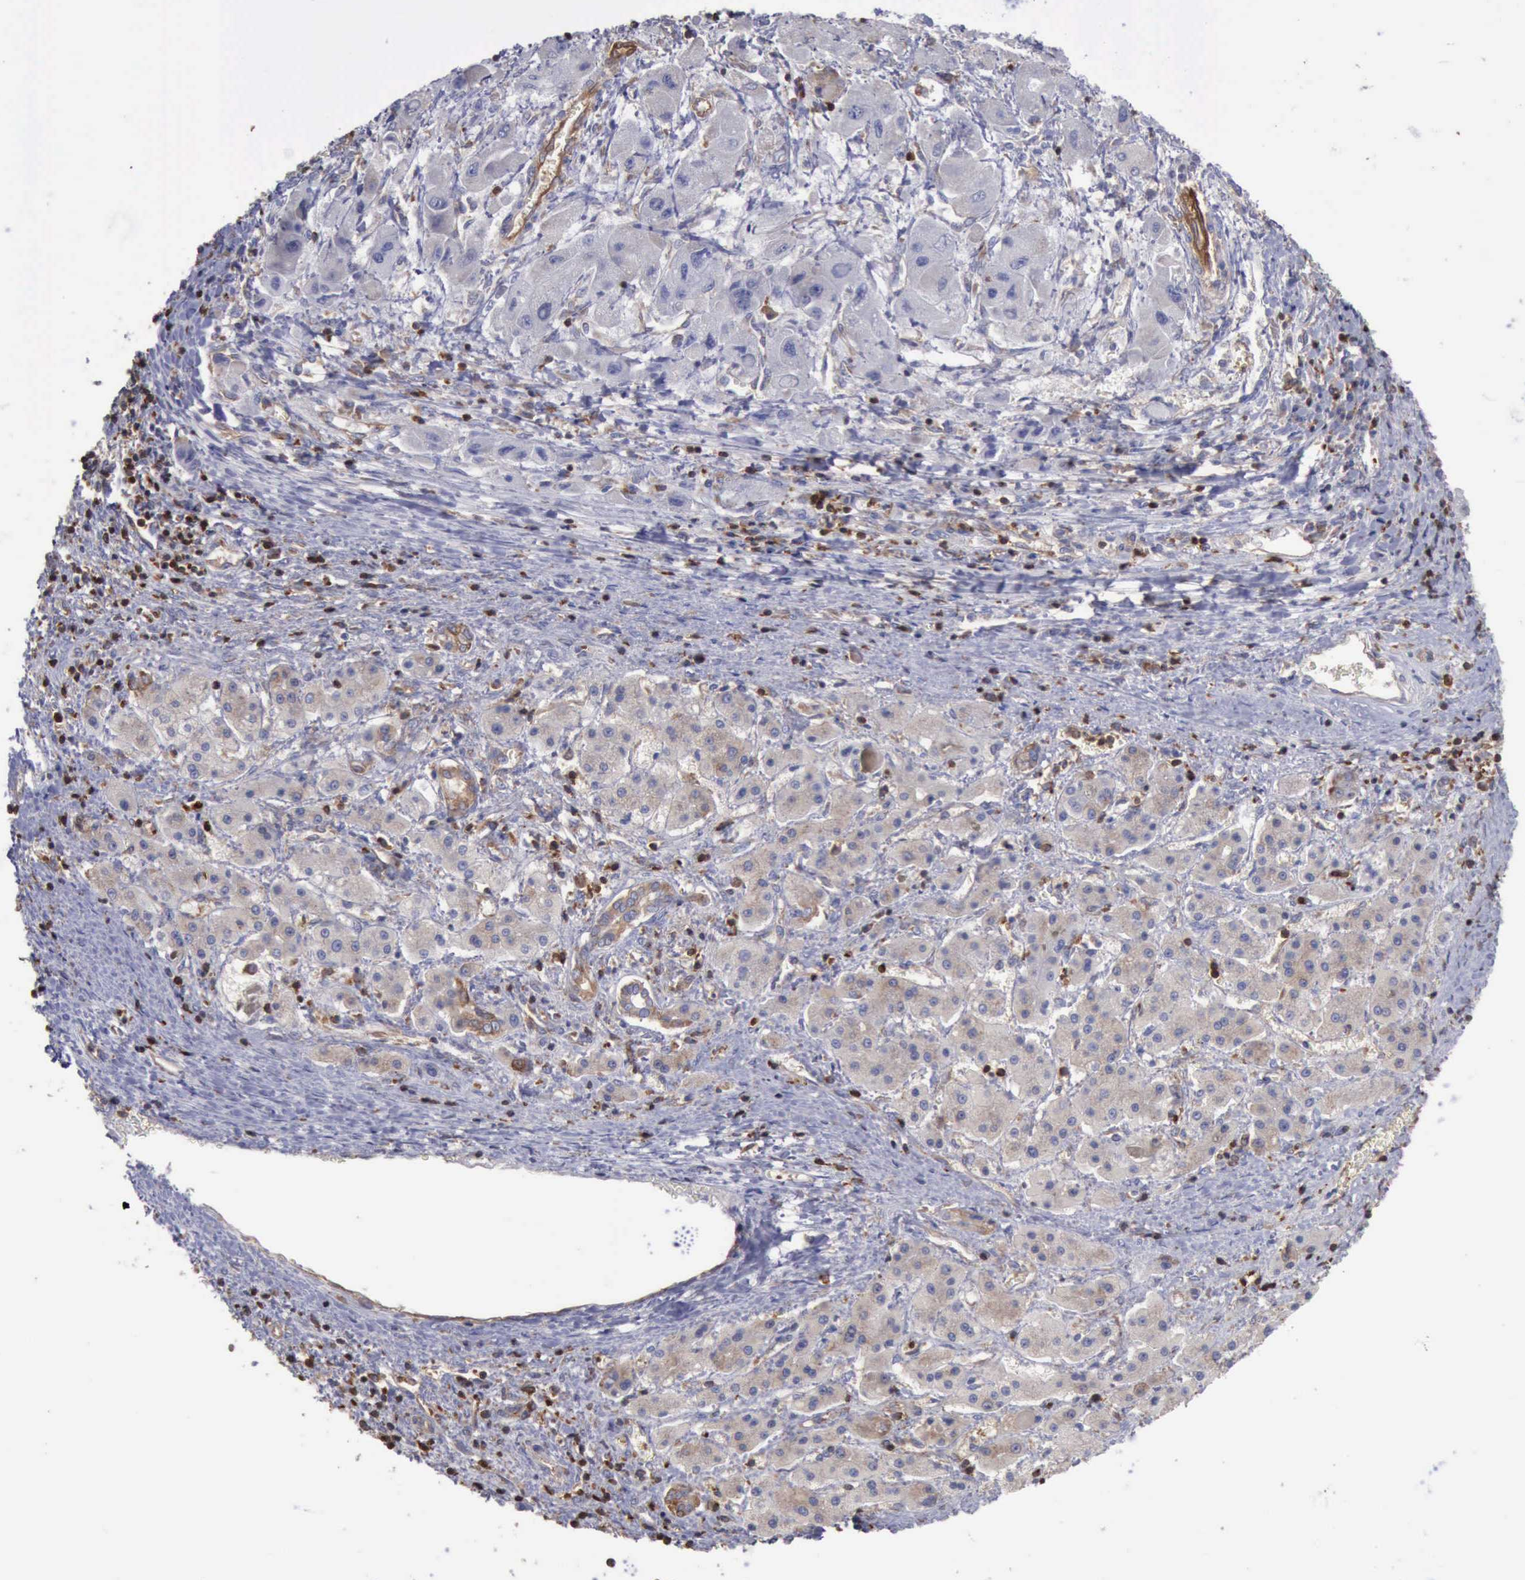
{"staining": {"intensity": "weak", "quantity": ">75%", "location": "cytoplasmic/membranous"}, "tissue": "liver cancer", "cell_type": "Tumor cells", "image_type": "cancer", "snomed": [{"axis": "morphology", "description": "Carcinoma, Hepatocellular, NOS"}, {"axis": "topography", "description": "Liver"}], "caption": "Protein staining shows weak cytoplasmic/membranous positivity in approximately >75% of tumor cells in hepatocellular carcinoma (liver).", "gene": "PDCD4", "patient": {"sex": "male", "age": 24}}